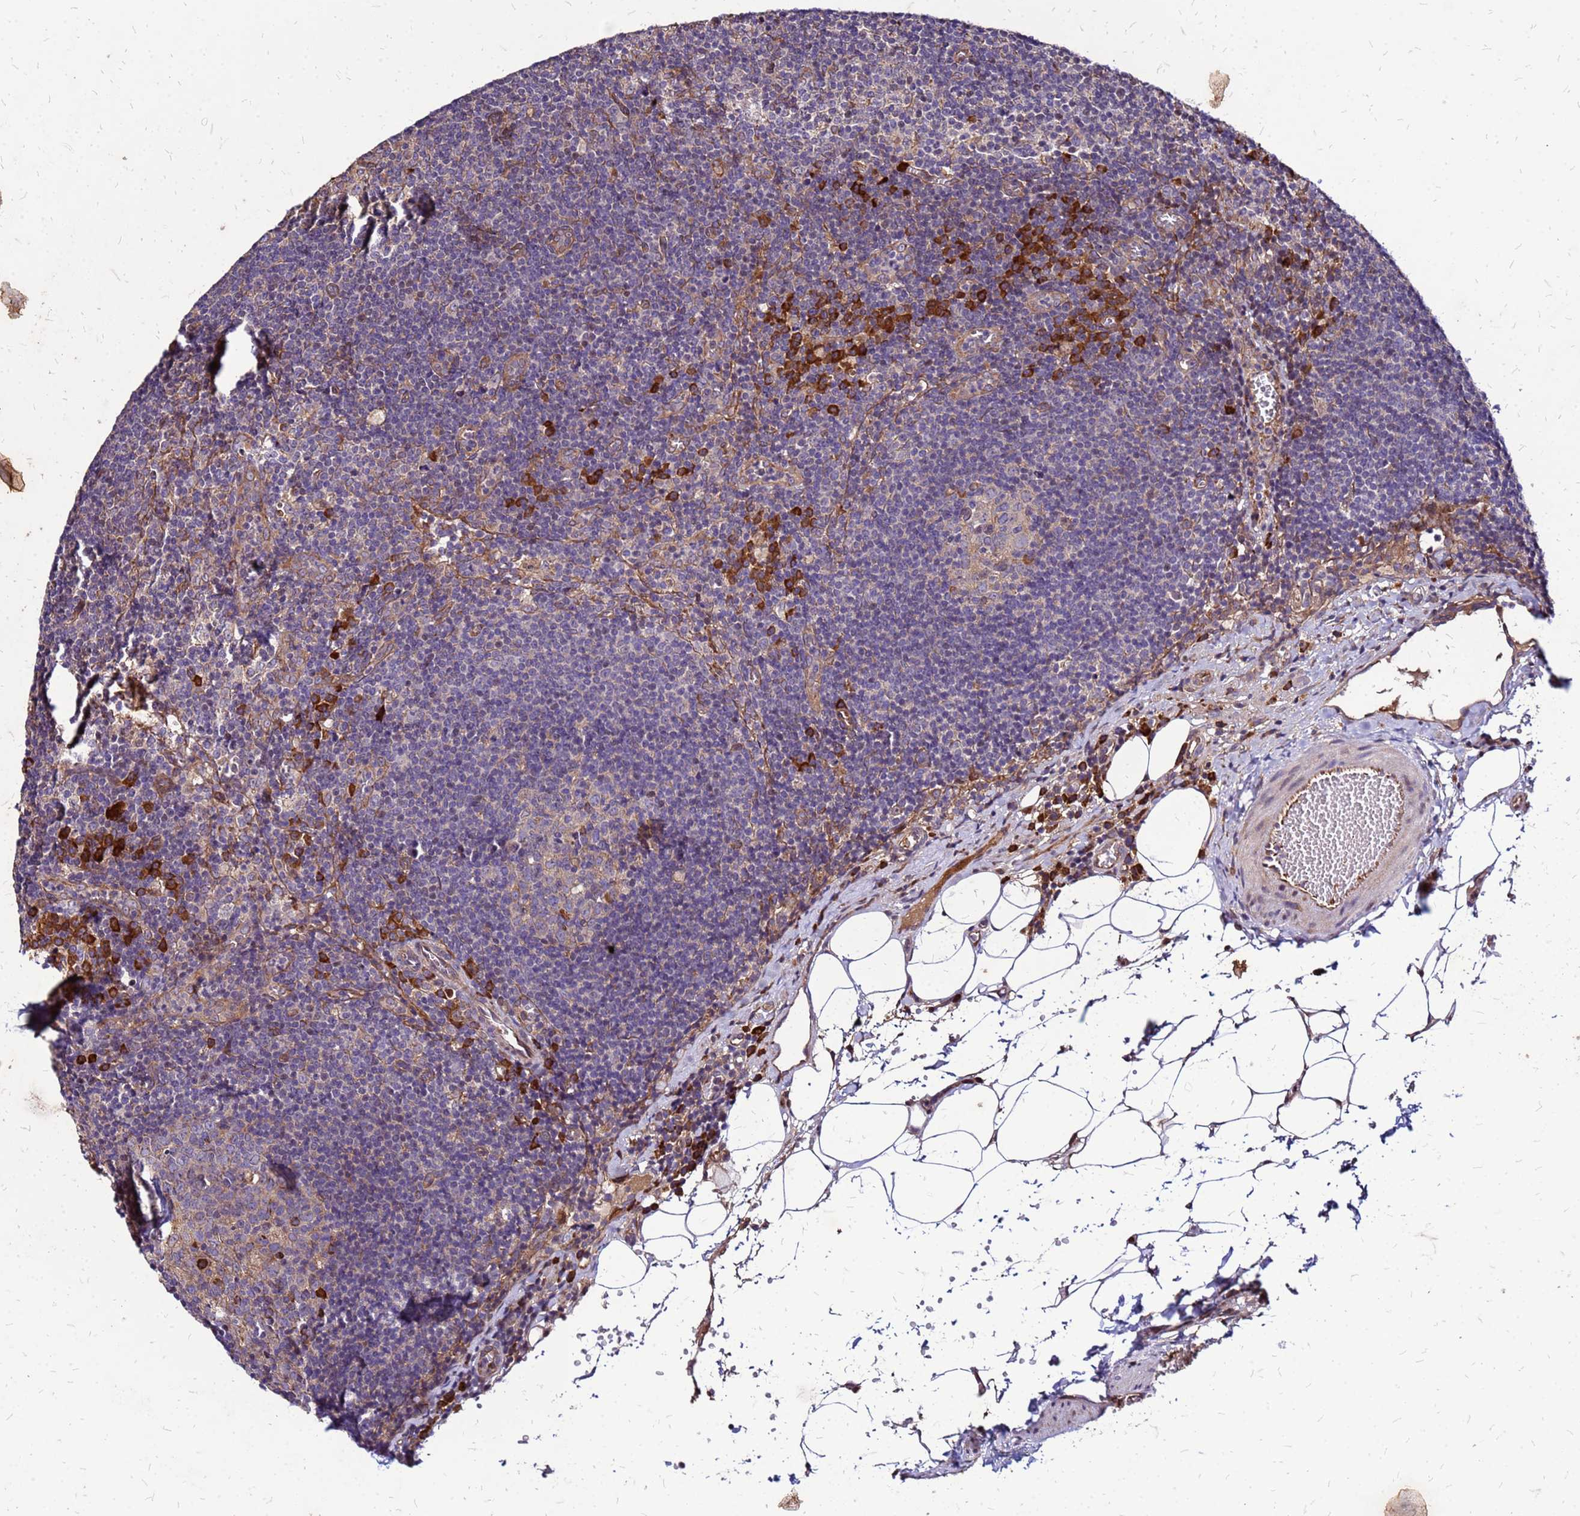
{"staining": {"intensity": "strong", "quantity": "<25%", "location": "cytoplasmic/membranous"}, "tissue": "lymph node", "cell_type": "Germinal center cells", "image_type": "normal", "snomed": [{"axis": "morphology", "description": "Normal tissue, NOS"}, {"axis": "topography", "description": "Lymph node"}], "caption": "DAB immunohistochemical staining of benign human lymph node demonstrates strong cytoplasmic/membranous protein staining in approximately <25% of germinal center cells.", "gene": "VMO1", "patient": {"sex": "female", "age": 27}}